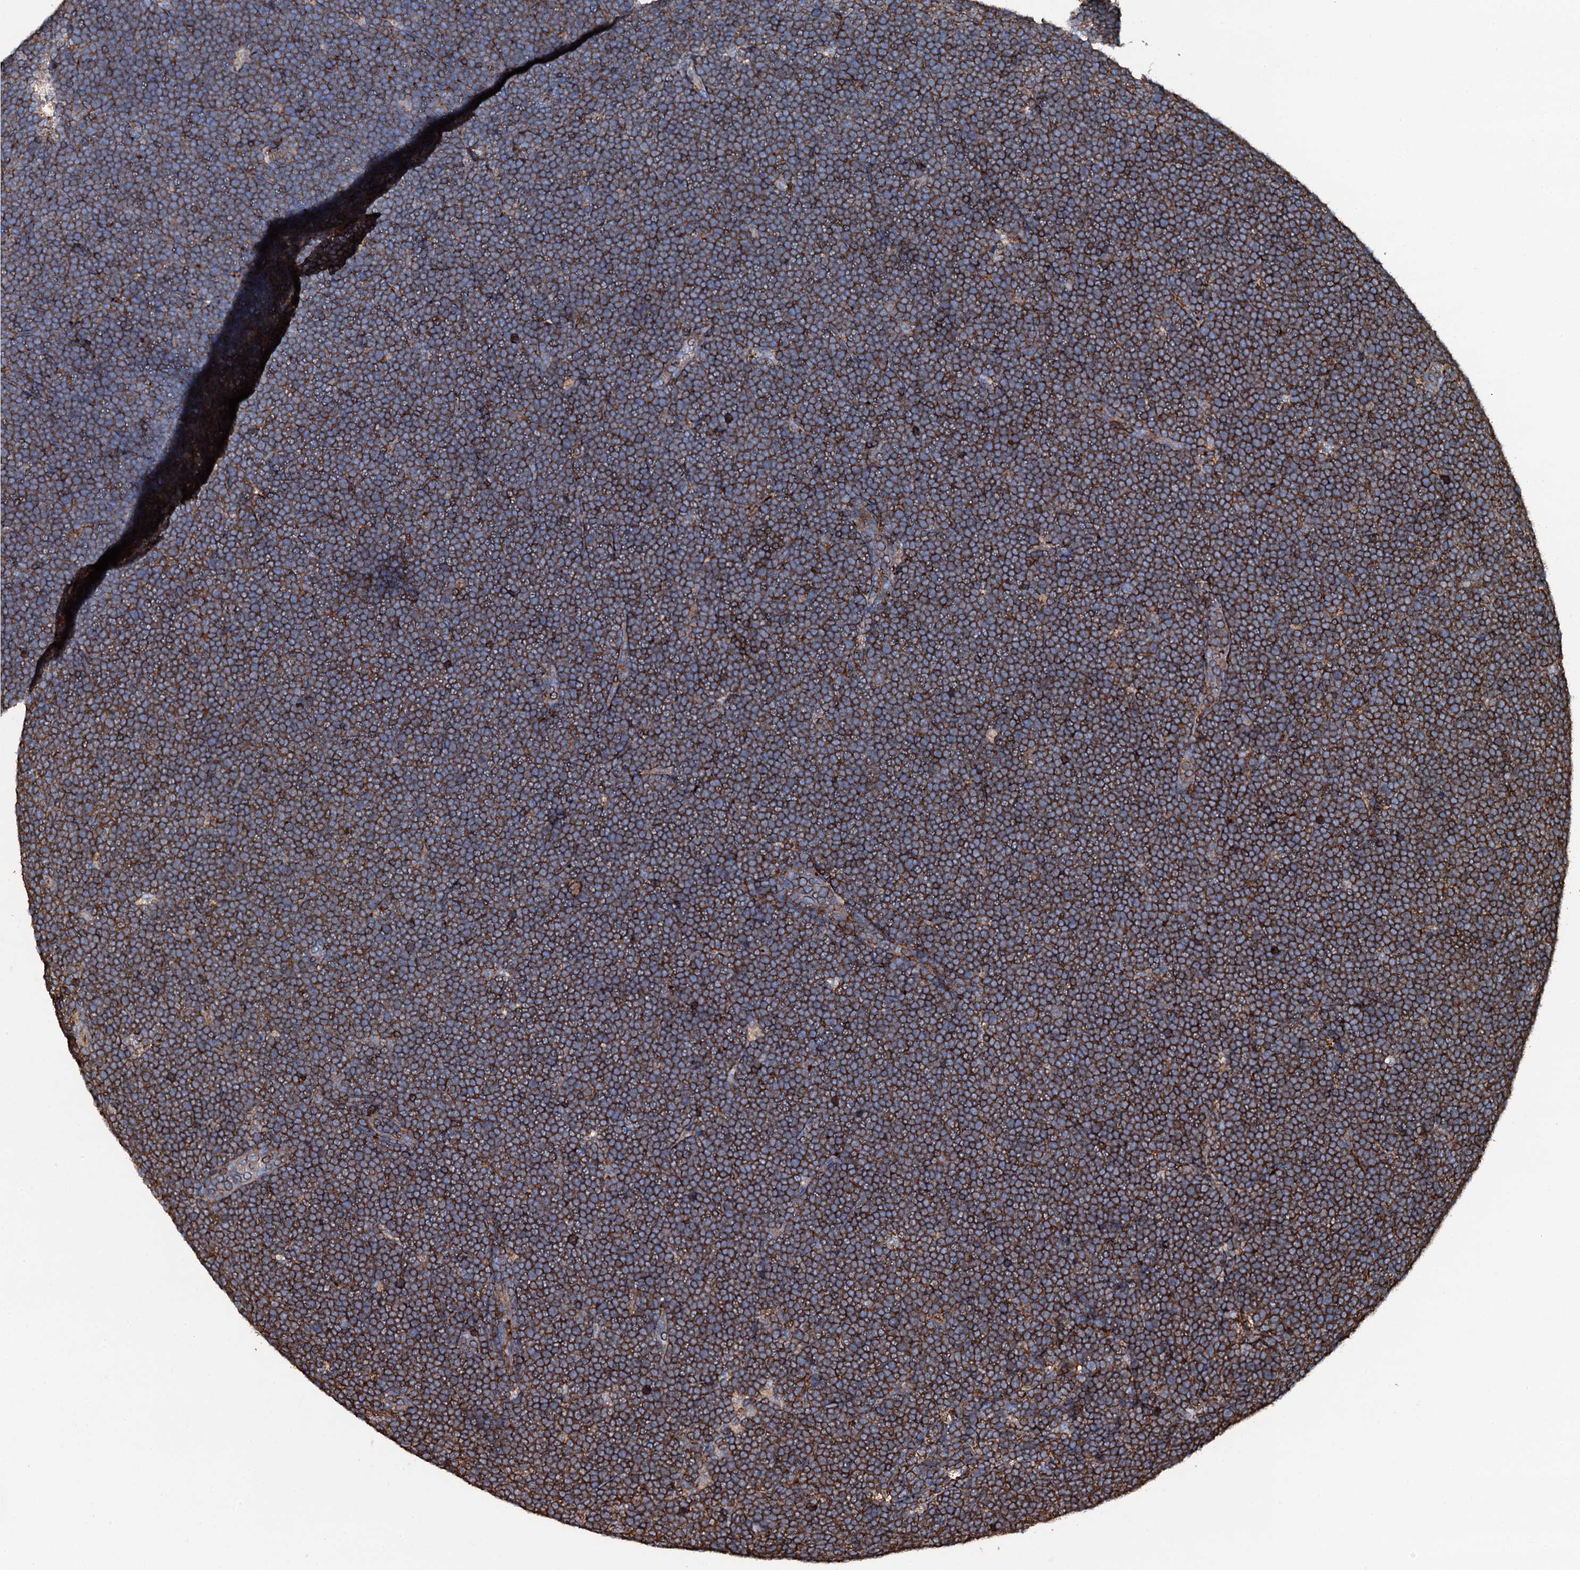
{"staining": {"intensity": "moderate", "quantity": ">75%", "location": "cytoplasmic/membranous"}, "tissue": "lymphoma", "cell_type": "Tumor cells", "image_type": "cancer", "snomed": [{"axis": "morphology", "description": "Malignant lymphoma, non-Hodgkin's type, High grade"}, {"axis": "topography", "description": "Lymph node"}], "caption": "Immunohistochemical staining of human lymphoma exhibits medium levels of moderate cytoplasmic/membranous protein positivity in approximately >75% of tumor cells. Using DAB (3,3'-diaminobenzidine) (brown) and hematoxylin (blue) stains, captured at high magnification using brightfield microscopy.", "gene": "MS4A4E", "patient": {"sex": "male", "age": 13}}